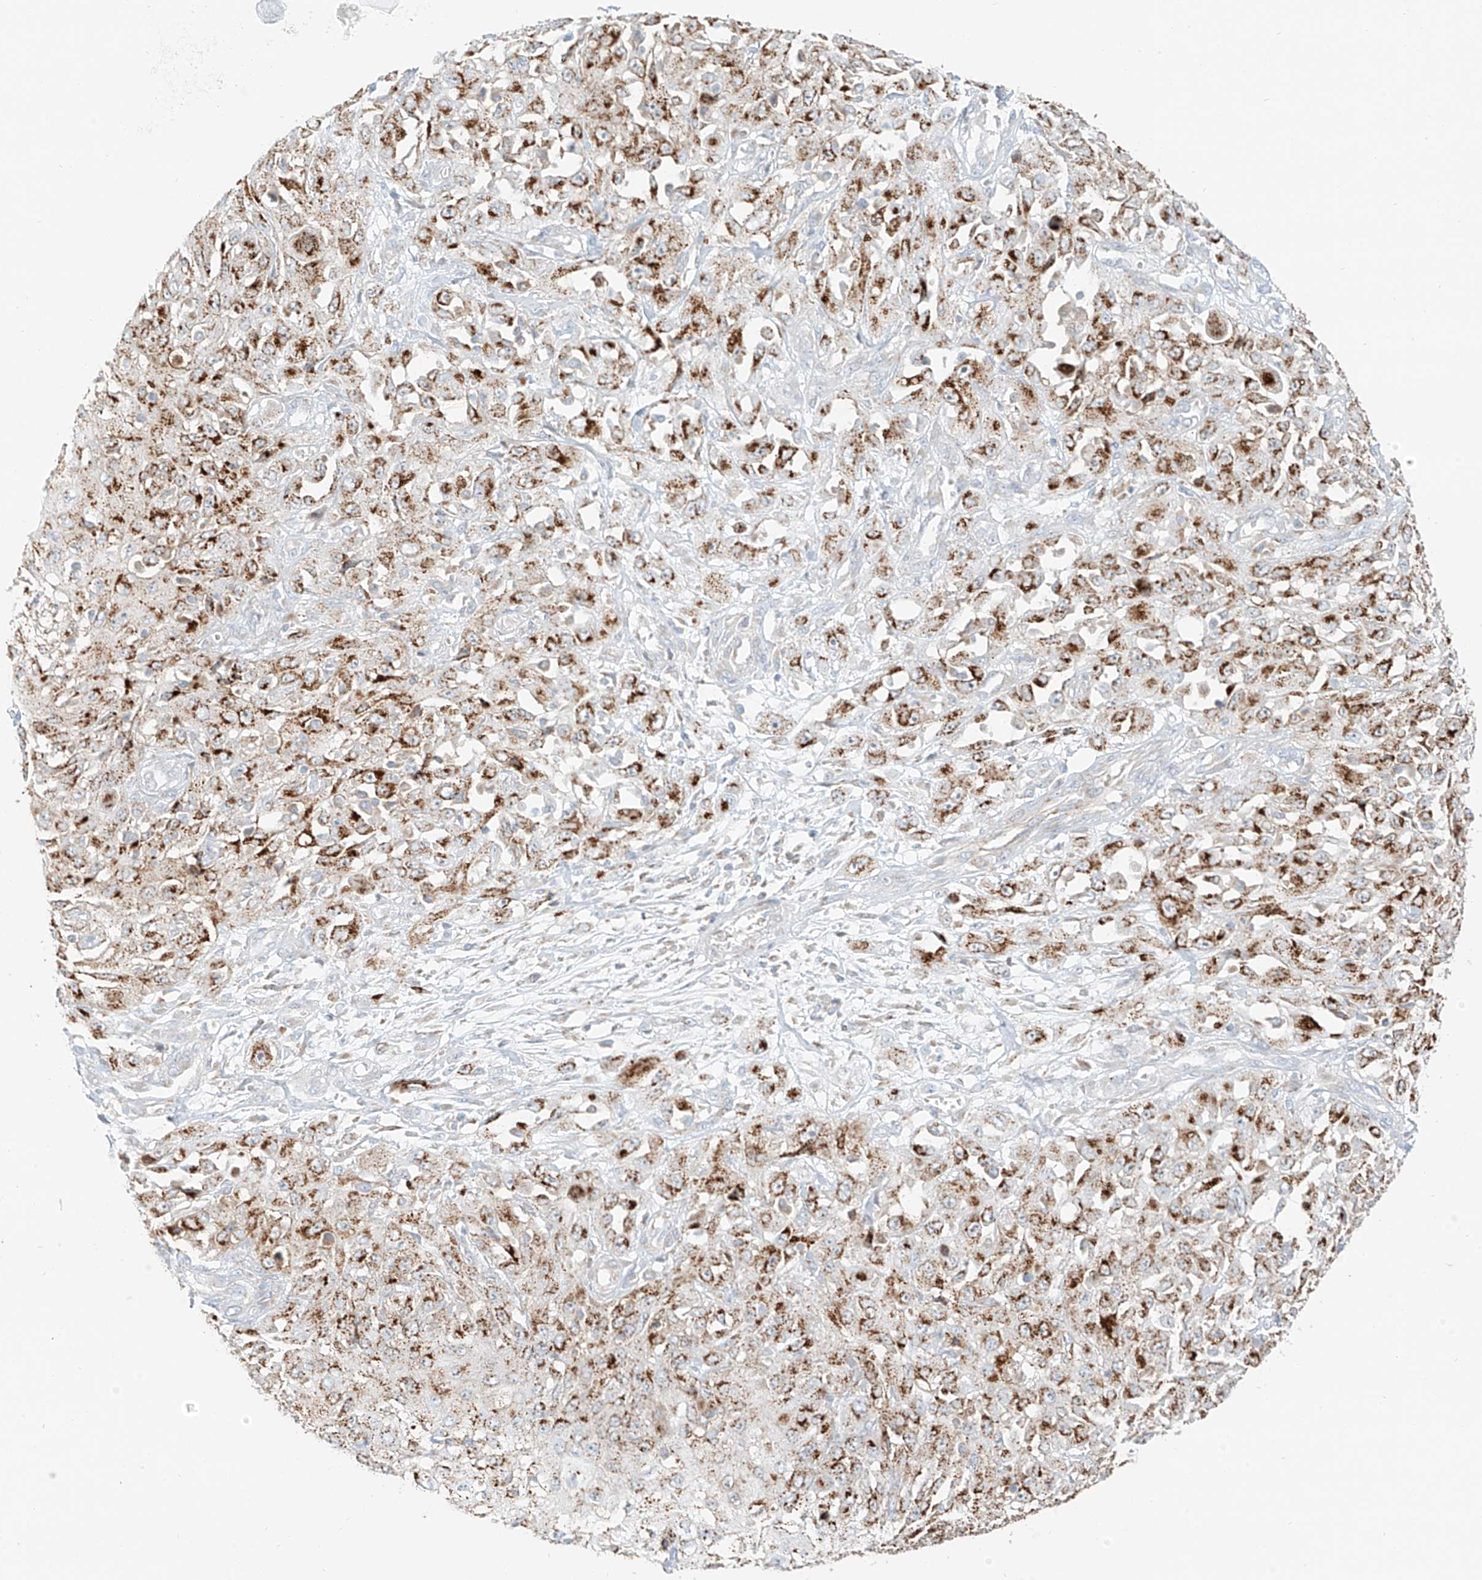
{"staining": {"intensity": "moderate", "quantity": ">75%", "location": "cytoplasmic/membranous"}, "tissue": "skin cancer", "cell_type": "Tumor cells", "image_type": "cancer", "snomed": [{"axis": "morphology", "description": "Squamous cell carcinoma, NOS"}, {"axis": "morphology", "description": "Squamous cell carcinoma, metastatic, NOS"}, {"axis": "topography", "description": "Skin"}, {"axis": "topography", "description": "Lymph node"}], "caption": "A brown stain shows moderate cytoplasmic/membranous positivity of a protein in human skin metastatic squamous cell carcinoma tumor cells.", "gene": "SLC35F6", "patient": {"sex": "male", "age": 75}}